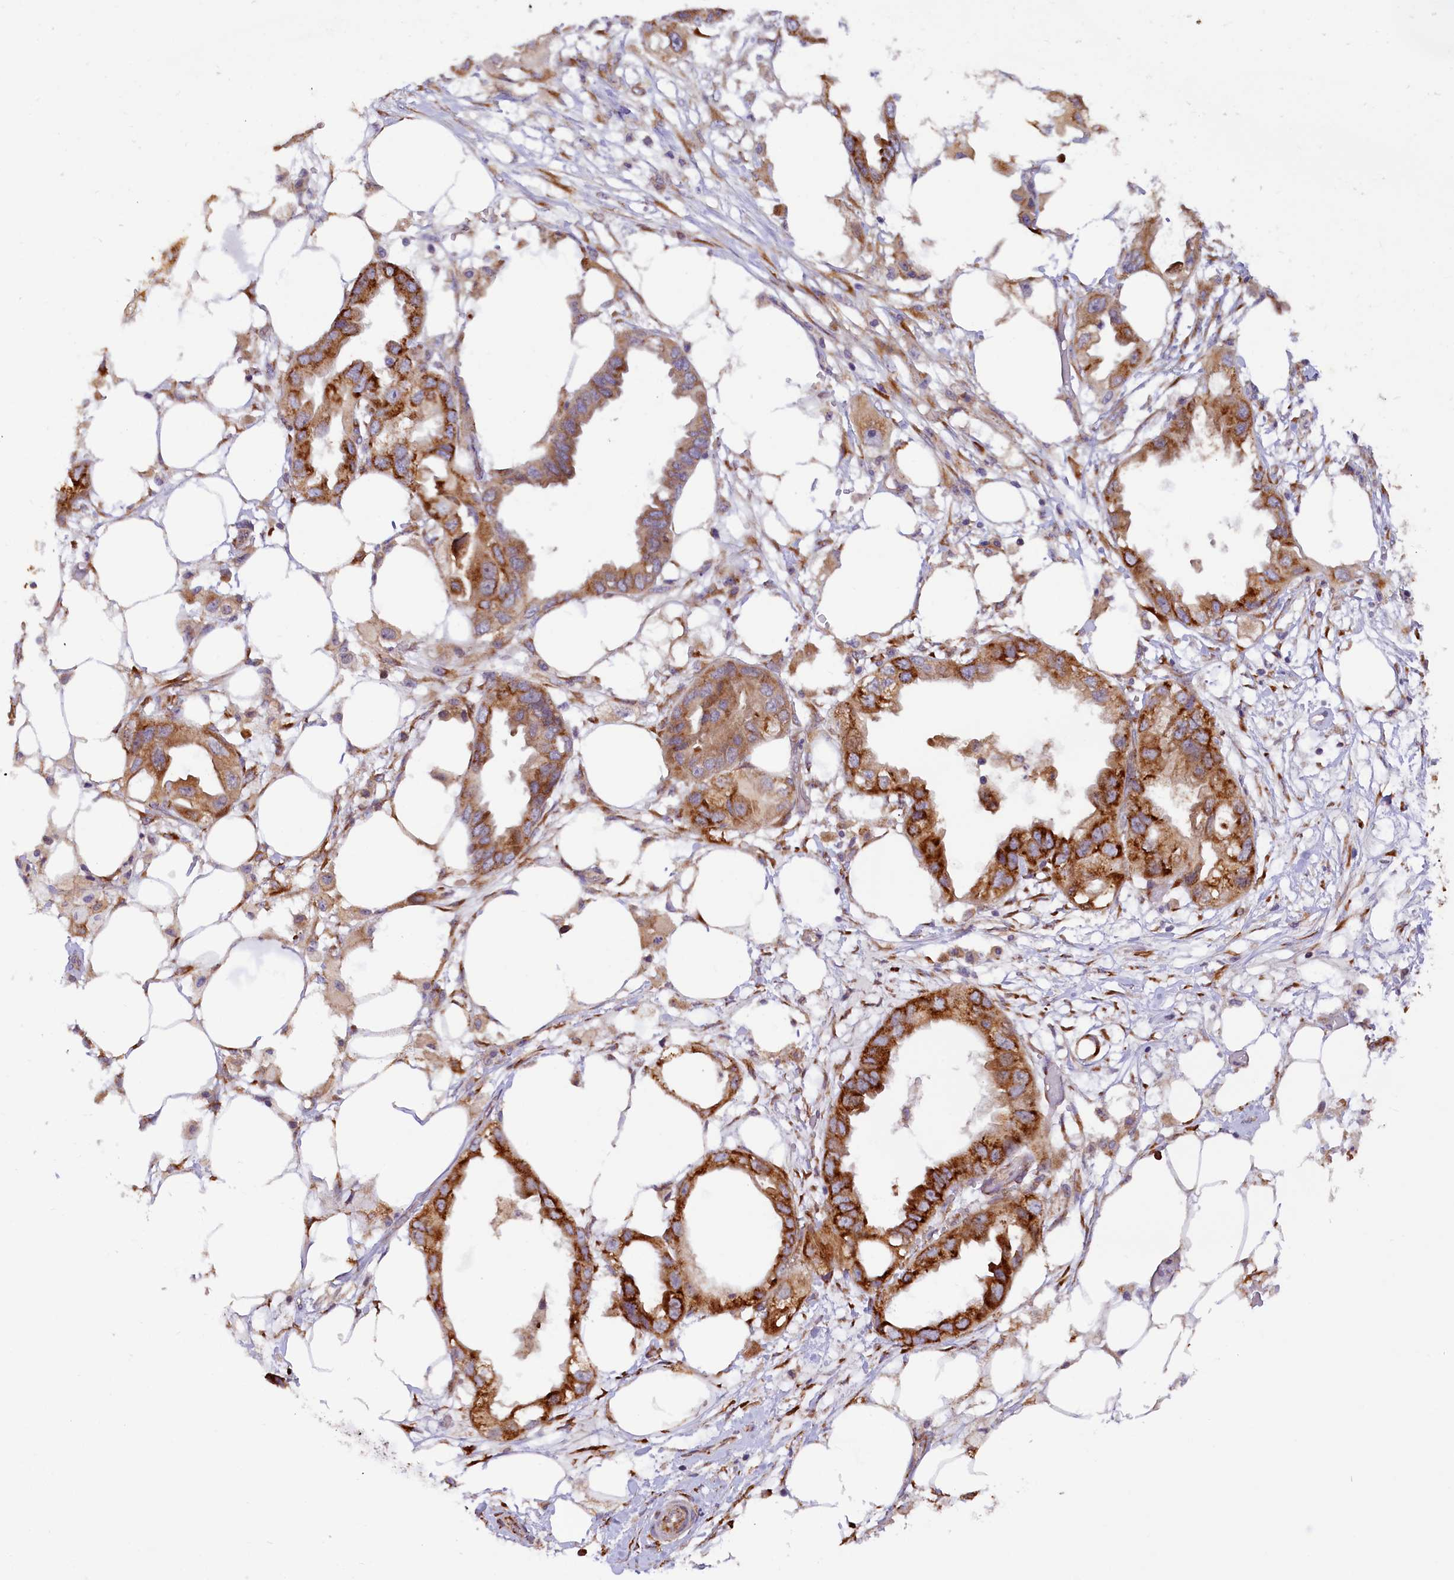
{"staining": {"intensity": "strong", "quantity": ">75%", "location": "cytoplasmic/membranous"}, "tissue": "endometrial cancer", "cell_type": "Tumor cells", "image_type": "cancer", "snomed": [{"axis": "morphology", "description": "Adenocarcinoma, NOS"}, {"axis": "morphology", "description": "Adenocarcinoma, metastatic, NOS"}, {"axis": "topography", "description": "Adipose tissue"}, {"axis": "topography", "description": "Endometrium"}], "caption": "Immunohistochemistry (IHC) staining of adenocarcinoma (endometrial), which displays high levels of strong cytoplasmic/membranous staining in approximately >75% of tumor cells indicating strong cytoplasmic/membranous protein staining. The staining was performed using DAB (brown) for protein detection and nuclei were counterstained in hematoxylin (blue).", "gene": "SSC5D", "patient": {"sex": "female", "age": 67}}